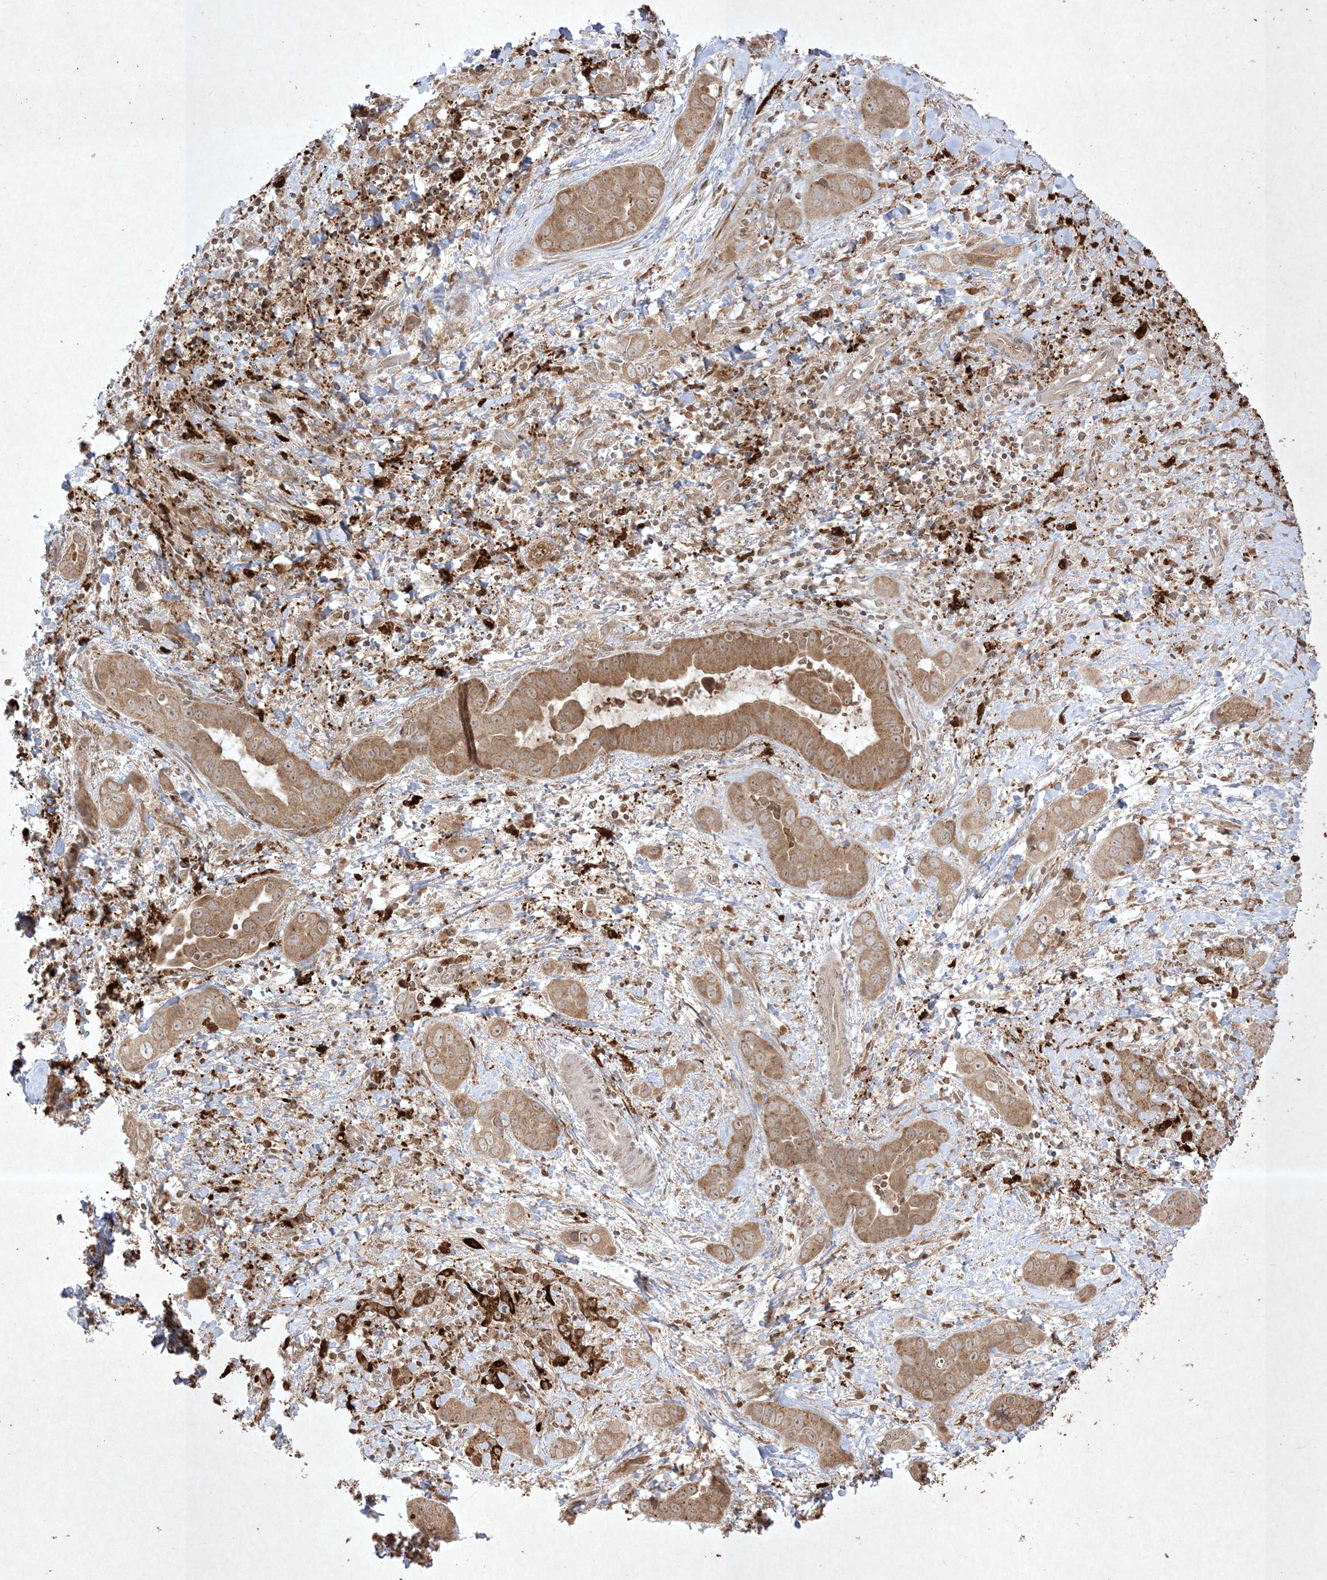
{"staining": {"intensity": "moderate", "quantity": ">75%", "location": "cytoplasmic/membranous"}, "tissue": "liver cancer", "cell_type": "Tumor cells", "image_type": "cancer", "snomed": [{"axis": "morphology", "description": "Cholangiocarcinoma"}, {"axis": "topography", "description": "Liver"}], "caption": "Moderate cytoplasmic/membranous staining is present in approximately >75% of tumor cells in liver cancer (cholangiocarcinoma). (IHC, brightfield microscopy, high magnification).", "gene": "PTK6", "patient": {"sex": "female", "age": 52}}